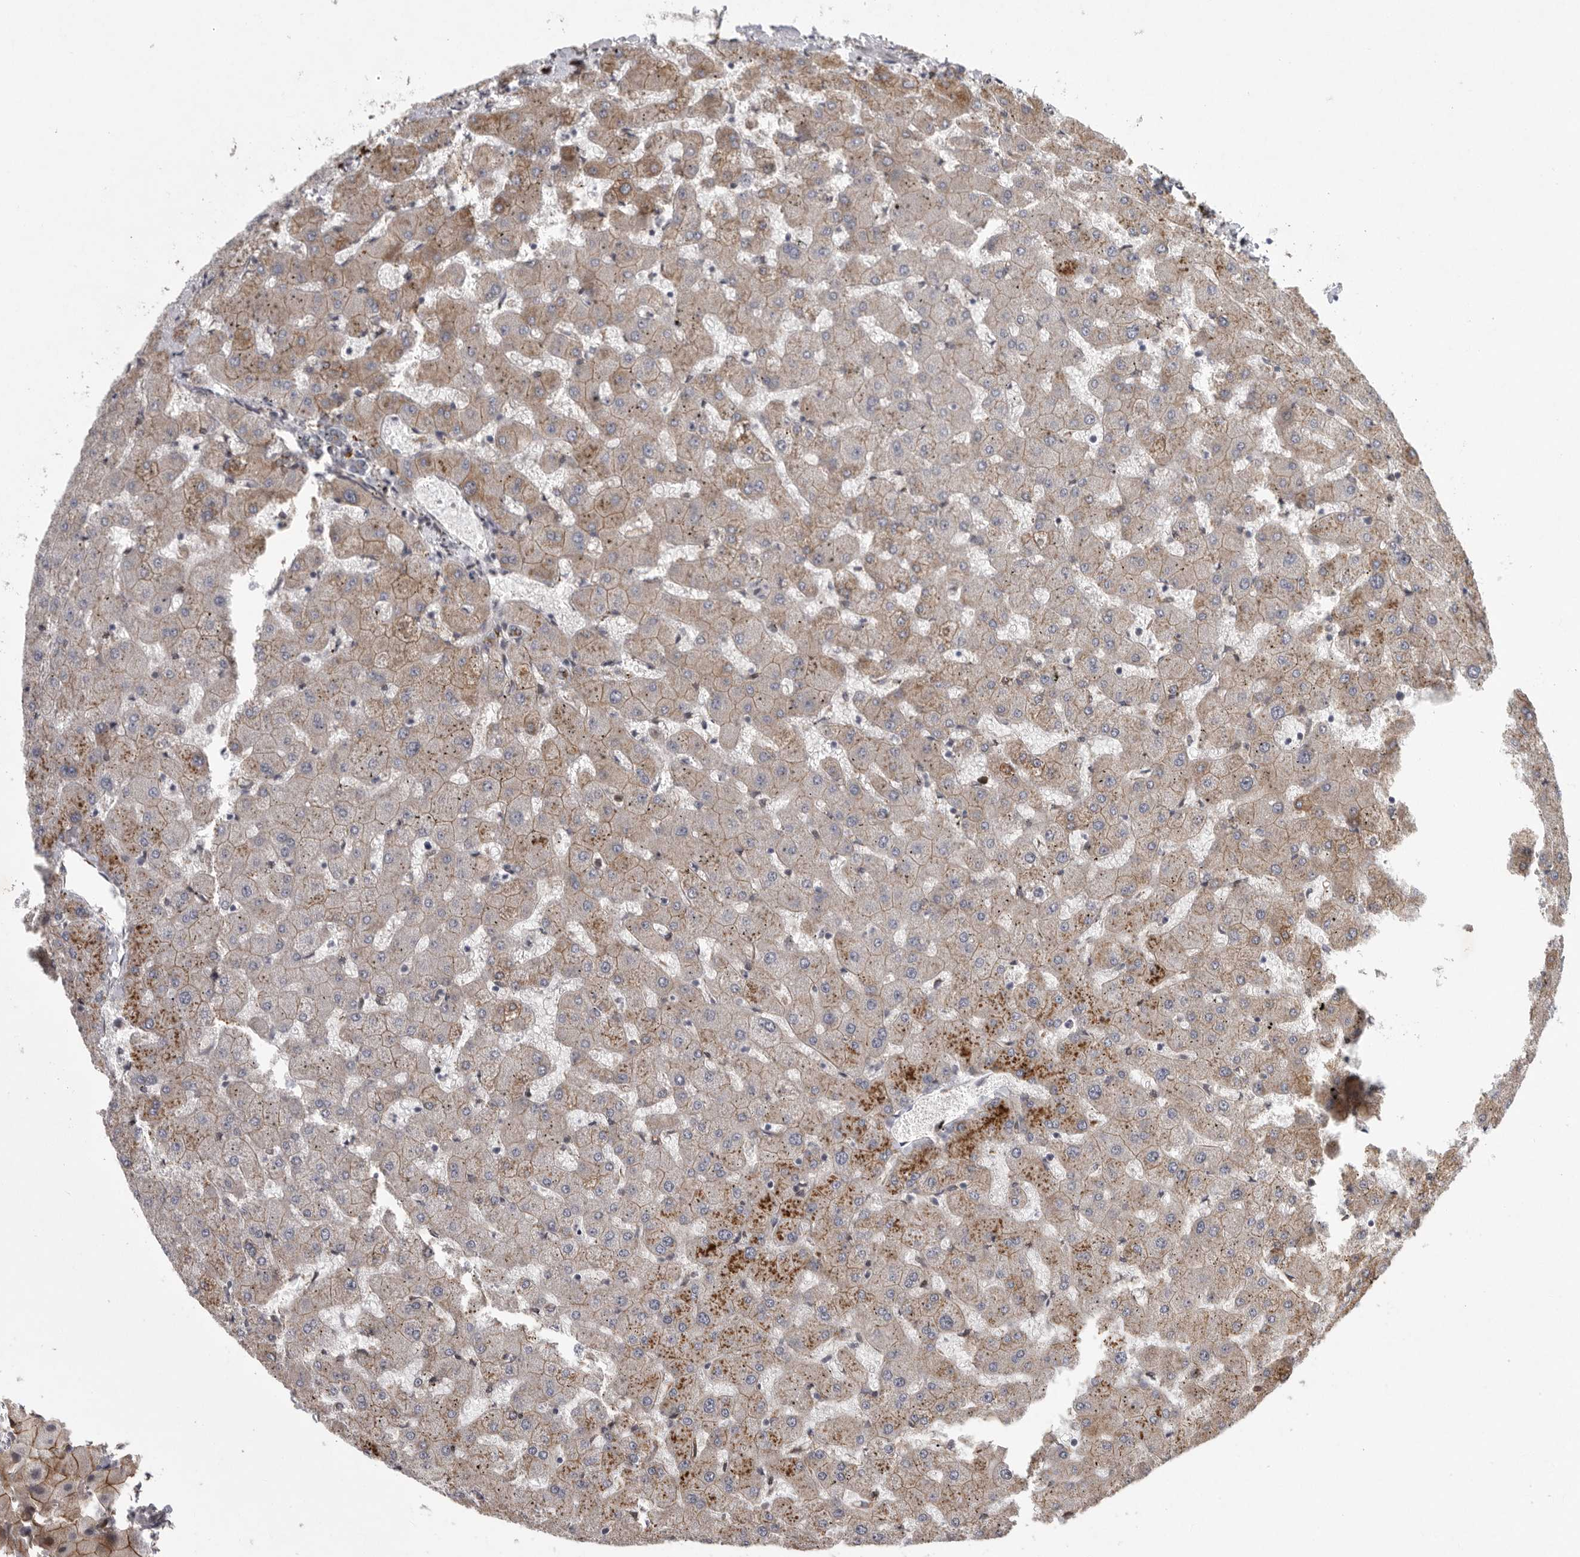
{"staining": {"intensity": "moderate", "quantity": "25%-75%", "location": "cytoplasmic/membranous"}, "tissue": "liver", "cell_type": "Cholangiocytes", "image_type": "normal", "snomed": [{"axis": "morphology", "description": "Normal tissue, NOS"}, {"axis": "topography", "description": "Liver"}], "caption": "The photomicrograph reveals staining of normal liver, revealing moderate cytoplasmic/membranous protein staining (brown color) within cholangiocytes.", "gene": "MPDZ", "patient": {"sex": "female", "age": 63}}